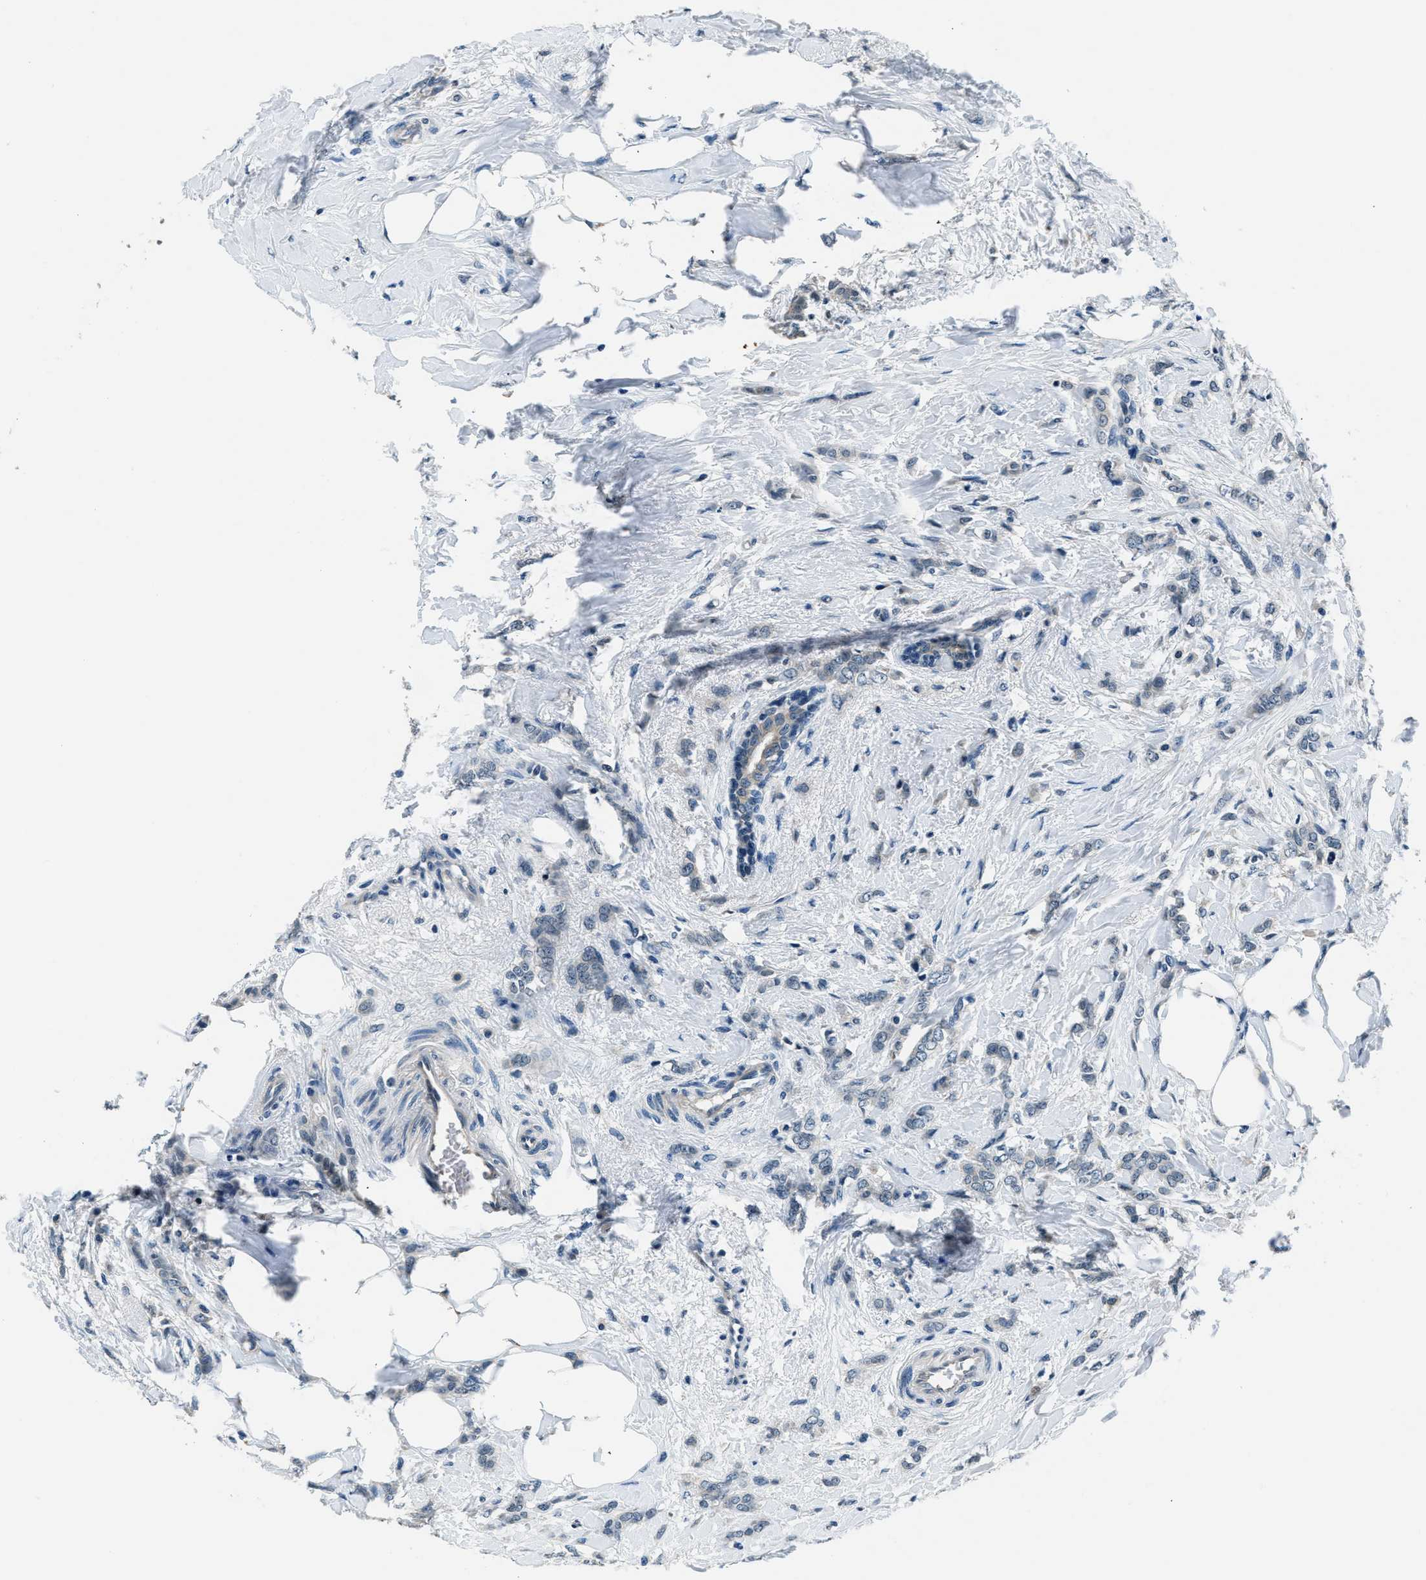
{"staining": {"intensity": "negative", "quantity": "none", "location": "none"}, "tissue": "breast cancer", "cell_type": "Tumor cells", "image_type": "cancer", "snomed": [{"axis": "morphology", "description": "Lobular carcinoma, in situ"}, {"axis": "morphology", "description": "Lobular carcinoma"}, {"axis": "topography", "description": "Breast"}], "caption": "This is a histopathology image of immunohistochemistry staining of lobular carcinoma in situ (breast), which shows no expression in tumor cells. The staining was performed using DAB to visualize the protein expression in brown, while the nuclei were stained in blue with hematoxylin (Magnification: 20x).", "gene": "NME8", "patient": {"sex": "female", "age": 41}}